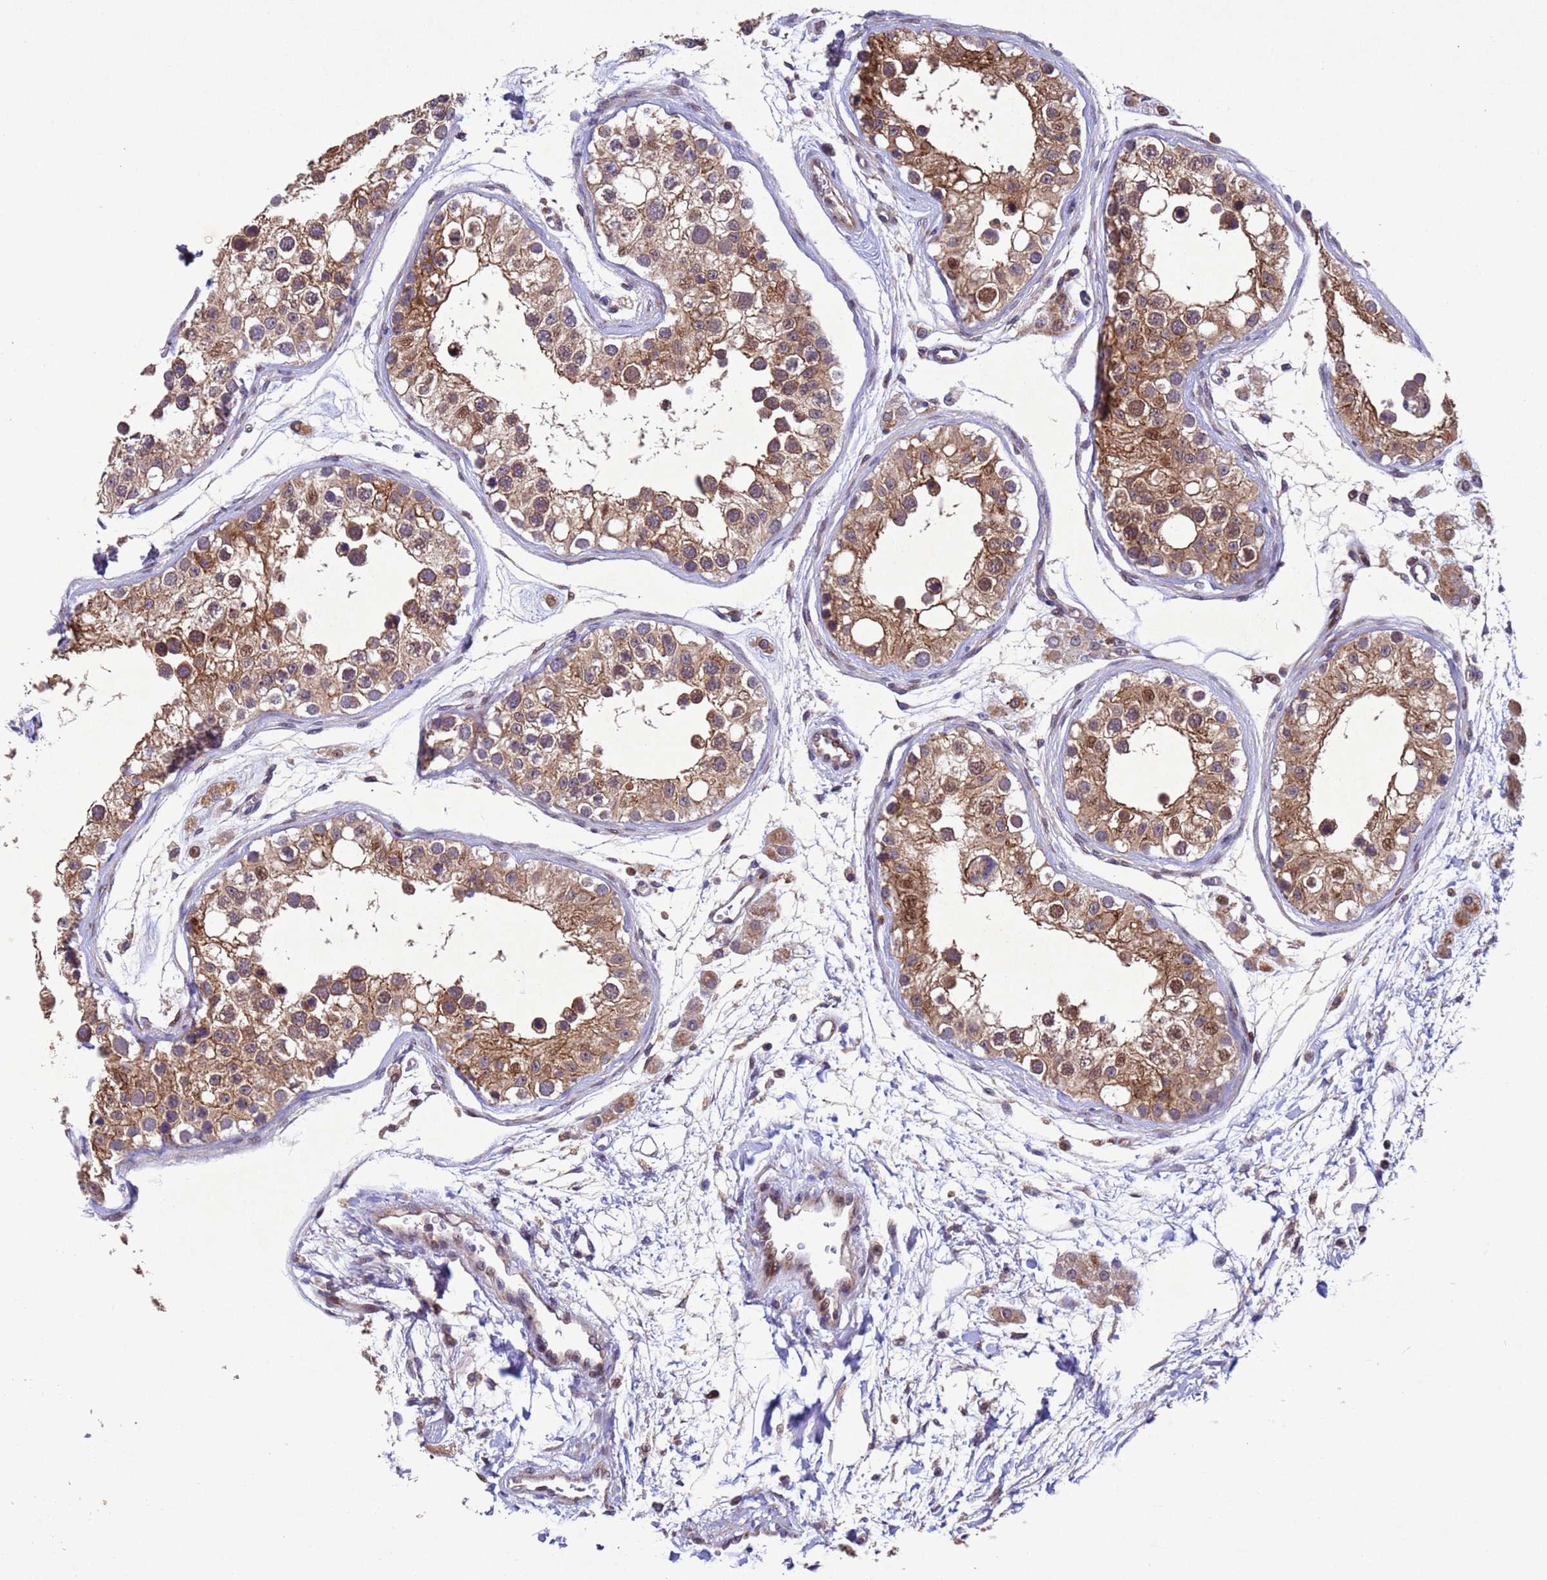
{"staining": {"intensity": "moderate", "quantity": ">75%", "location": "cytoplasmic/membranous,nuclear"}, "tissue": "testis", "cell_type": "Cells in seminiferous ducts", "image_type": "normal", "snomed": [{"axis": "morphology", "description": "Normal tissue, NOS"}, {"axis": "morphology", "description": "Adenocarcinoma, metastatic, NOS"}, {"axis": "topography", "description": "Testis"}], "caption": "IHC histopathology image of unremarkable human testis stained for a protein (brown), which shows medium levels of moderate cytoplasmic/membranous,nuclear staining in approximately >75% of cells in seminiferous ducts.", "gene": "TBK1", "patient": {"sex": "male", "age": 26}}